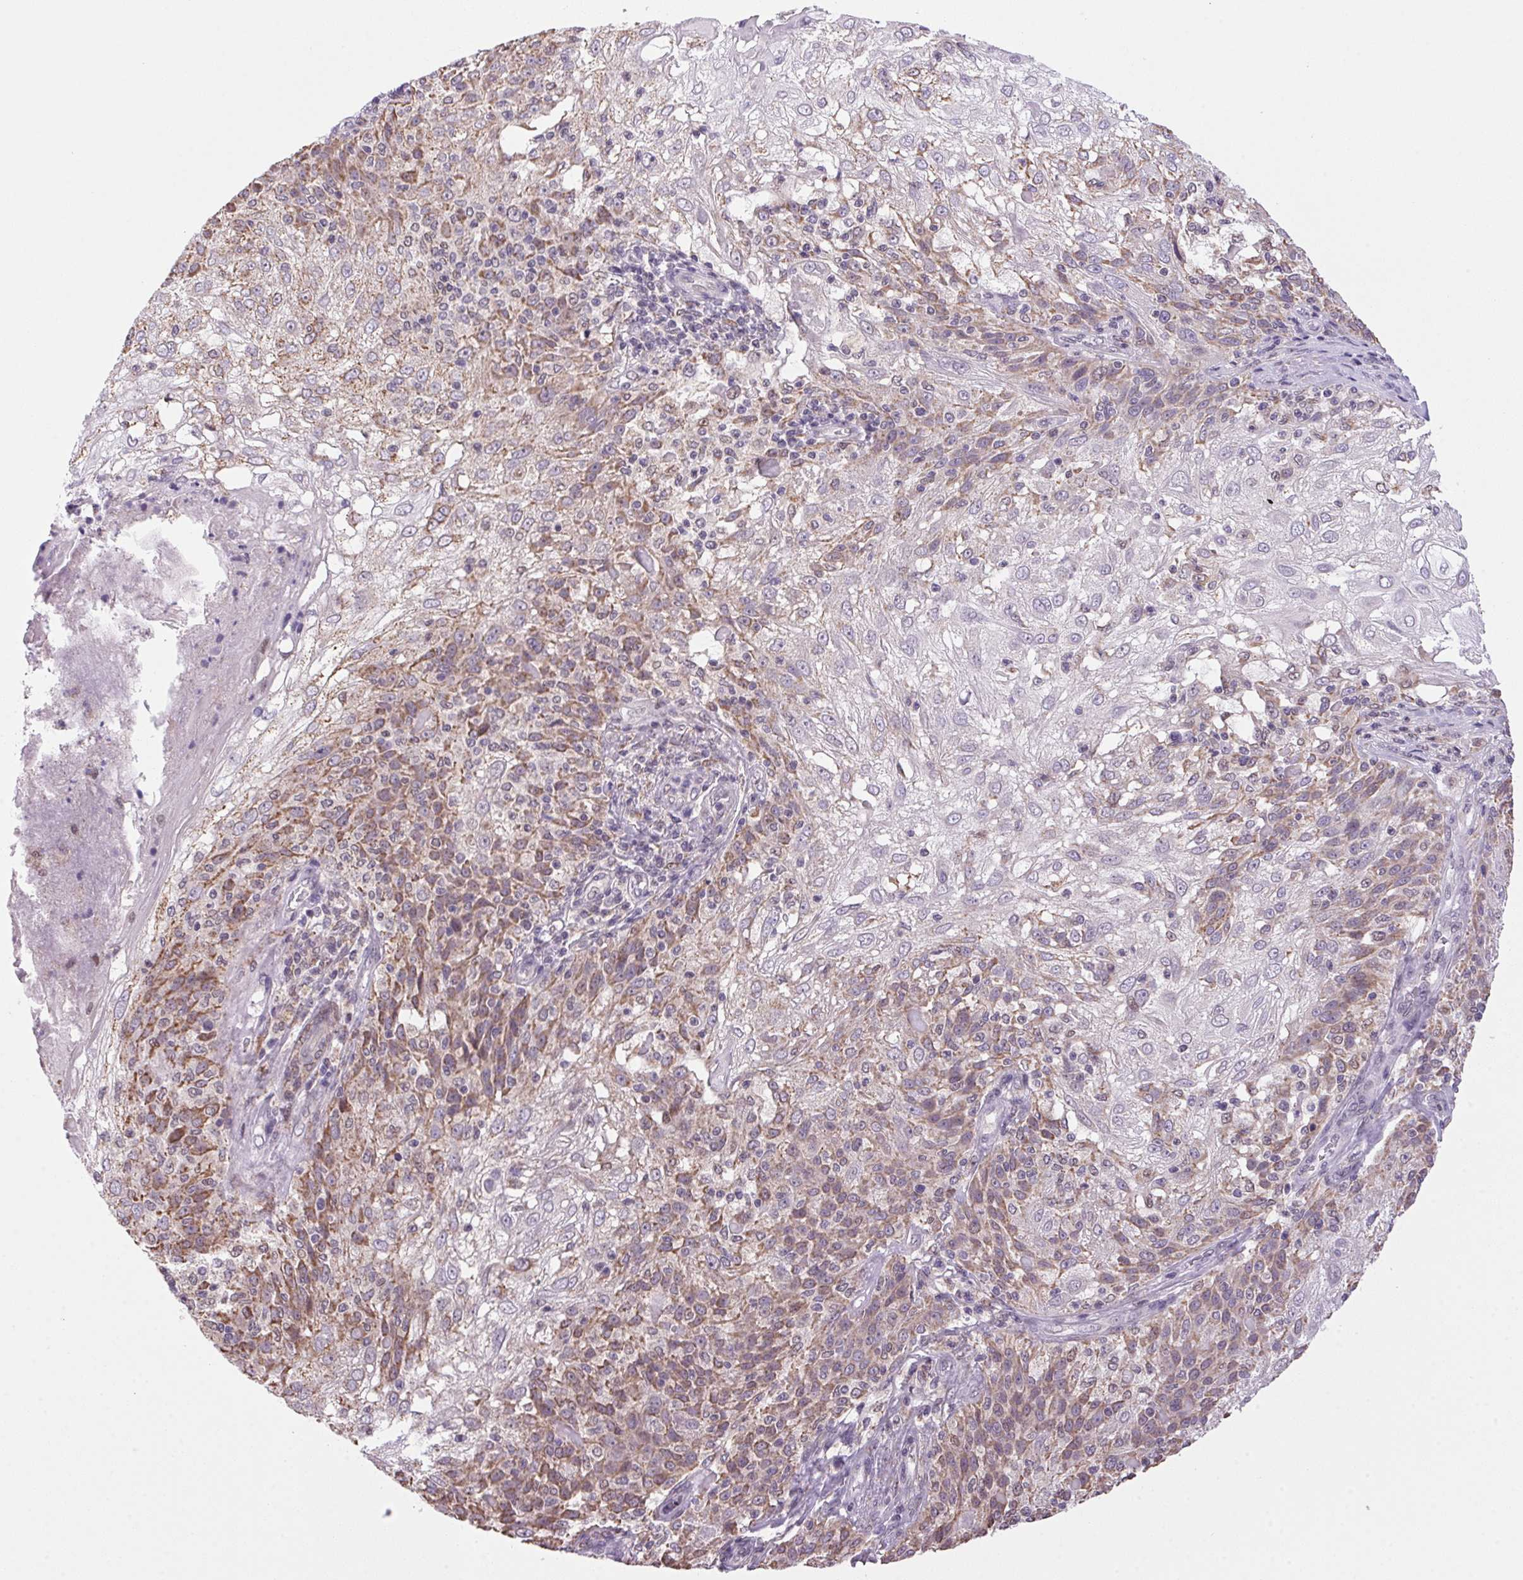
{"staining": {"intensity": "weak", "quantity": "25%-75%", "location": "cytoplasmic/membranous"}, "tissue": "skin cancer", "cell_type": "Tumor cells", "image_type": "cancer", "snomed": [{"axis": "morphology", "description": "Normal tissue, NOS"}, {"axis": "morphology", "description": "Squamous cell carcinoma, NOS"}, {"axis": "topography", "description": "Skin"}], "caption": "Protein staining displays weak cytoplasmic/membranous expression in approximately 25%-75% of tumor cells in skin squamous cell carcinoma. (Stains: DAB (3,3'-diaminobenzidine) in brown, nuclei in blue, Microscopy: brightfield microscopy at high magnification).", "gene": "AKR1E2", "patient": {"sex": "female", "age": 83}}